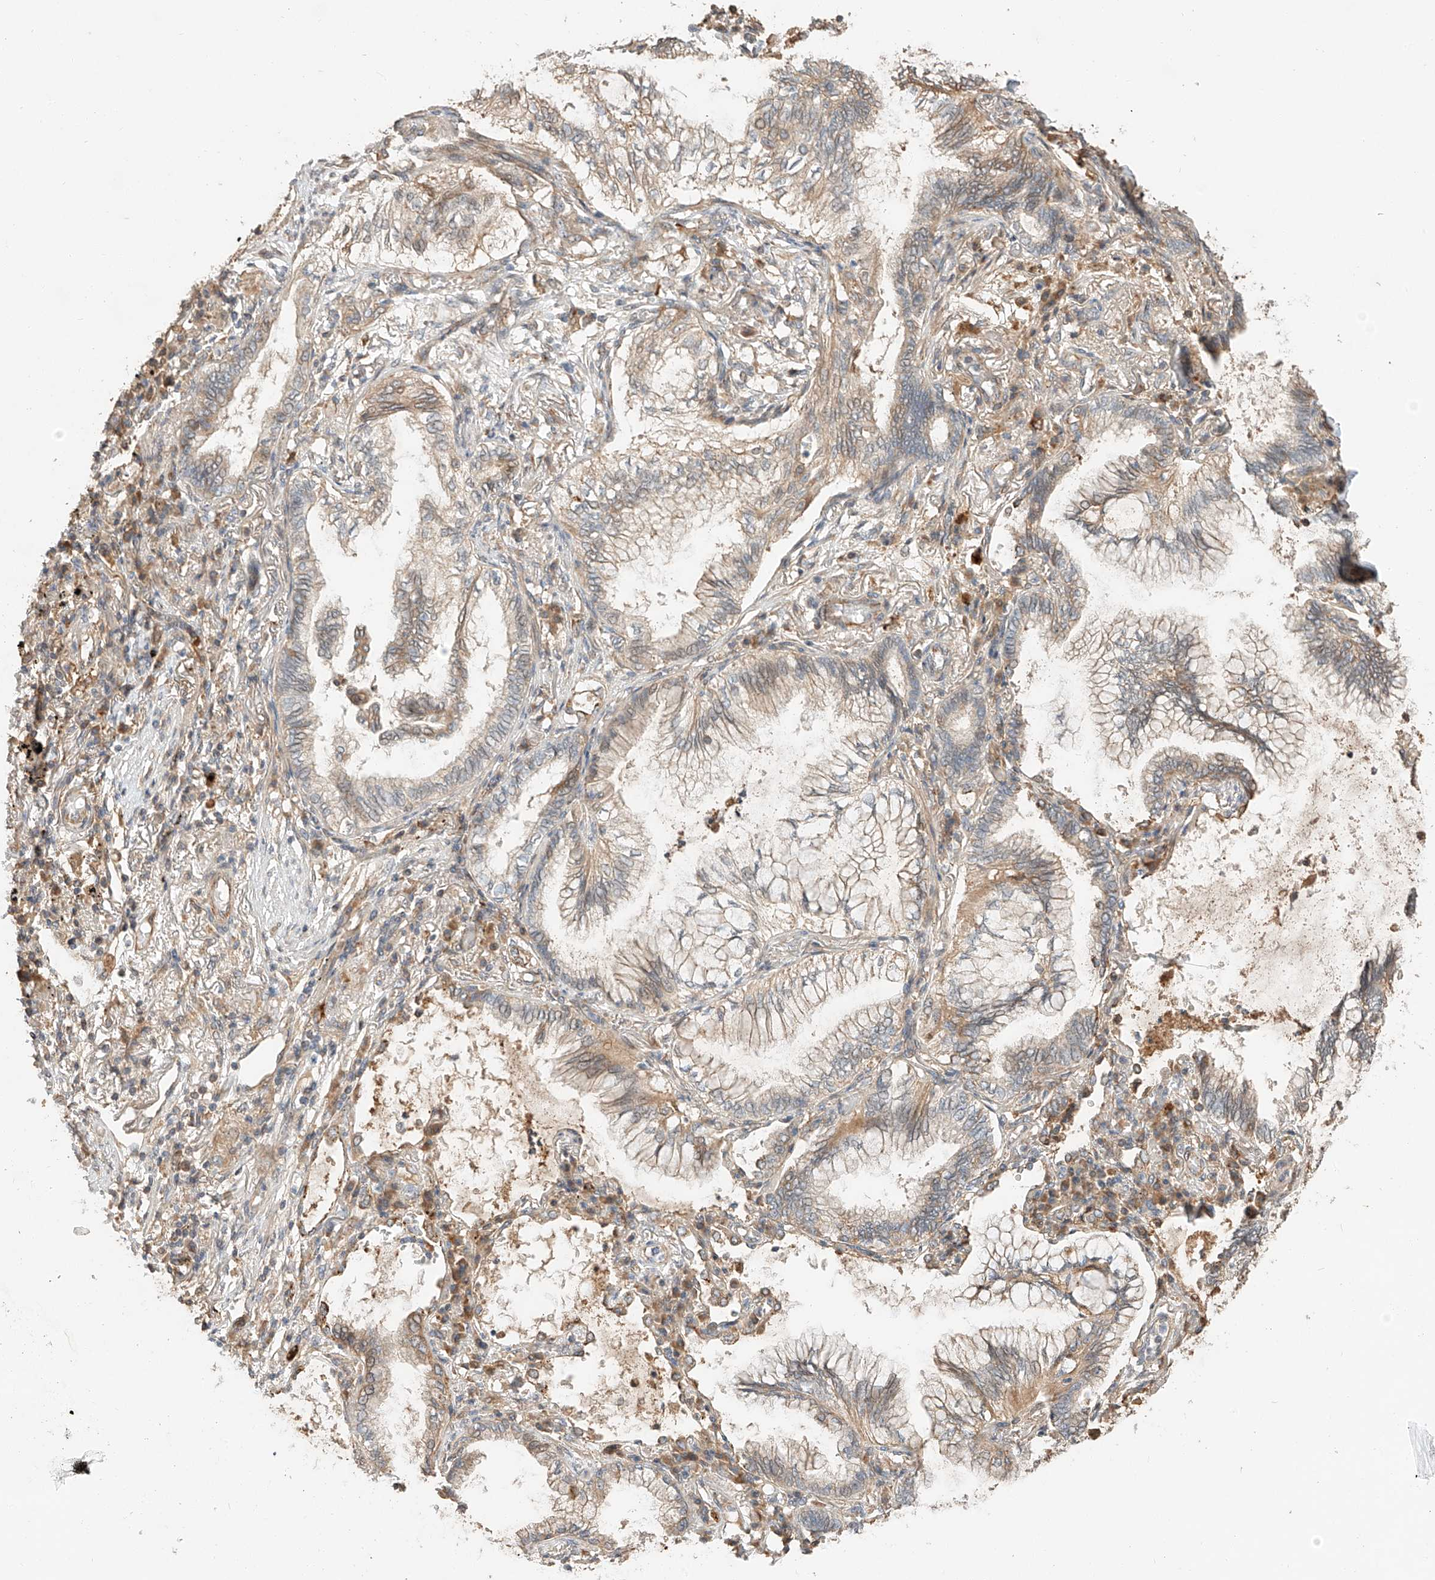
{"staining": {"intensity": "weak", "quantity": "25%-75%", "location": "cytoplasmic/membranous"}, "tissue": "lung cancer", "cell_type": "Tumor cells", "image_type": "cancer", "snomed": [{"axis": "morphology", "description": "Adenocarcinoma, NOS"}, {"axis": "topography", "description": "Lung"}], "caption": "The micrograph reveals staining of lung cancer (adenocarcinoma), revealing weak cytoplasmic/membranous protein positivity (brown color) within tumor cells.", "gene": "SUSD6", "patient": {"sex": "female", "age": 70}}